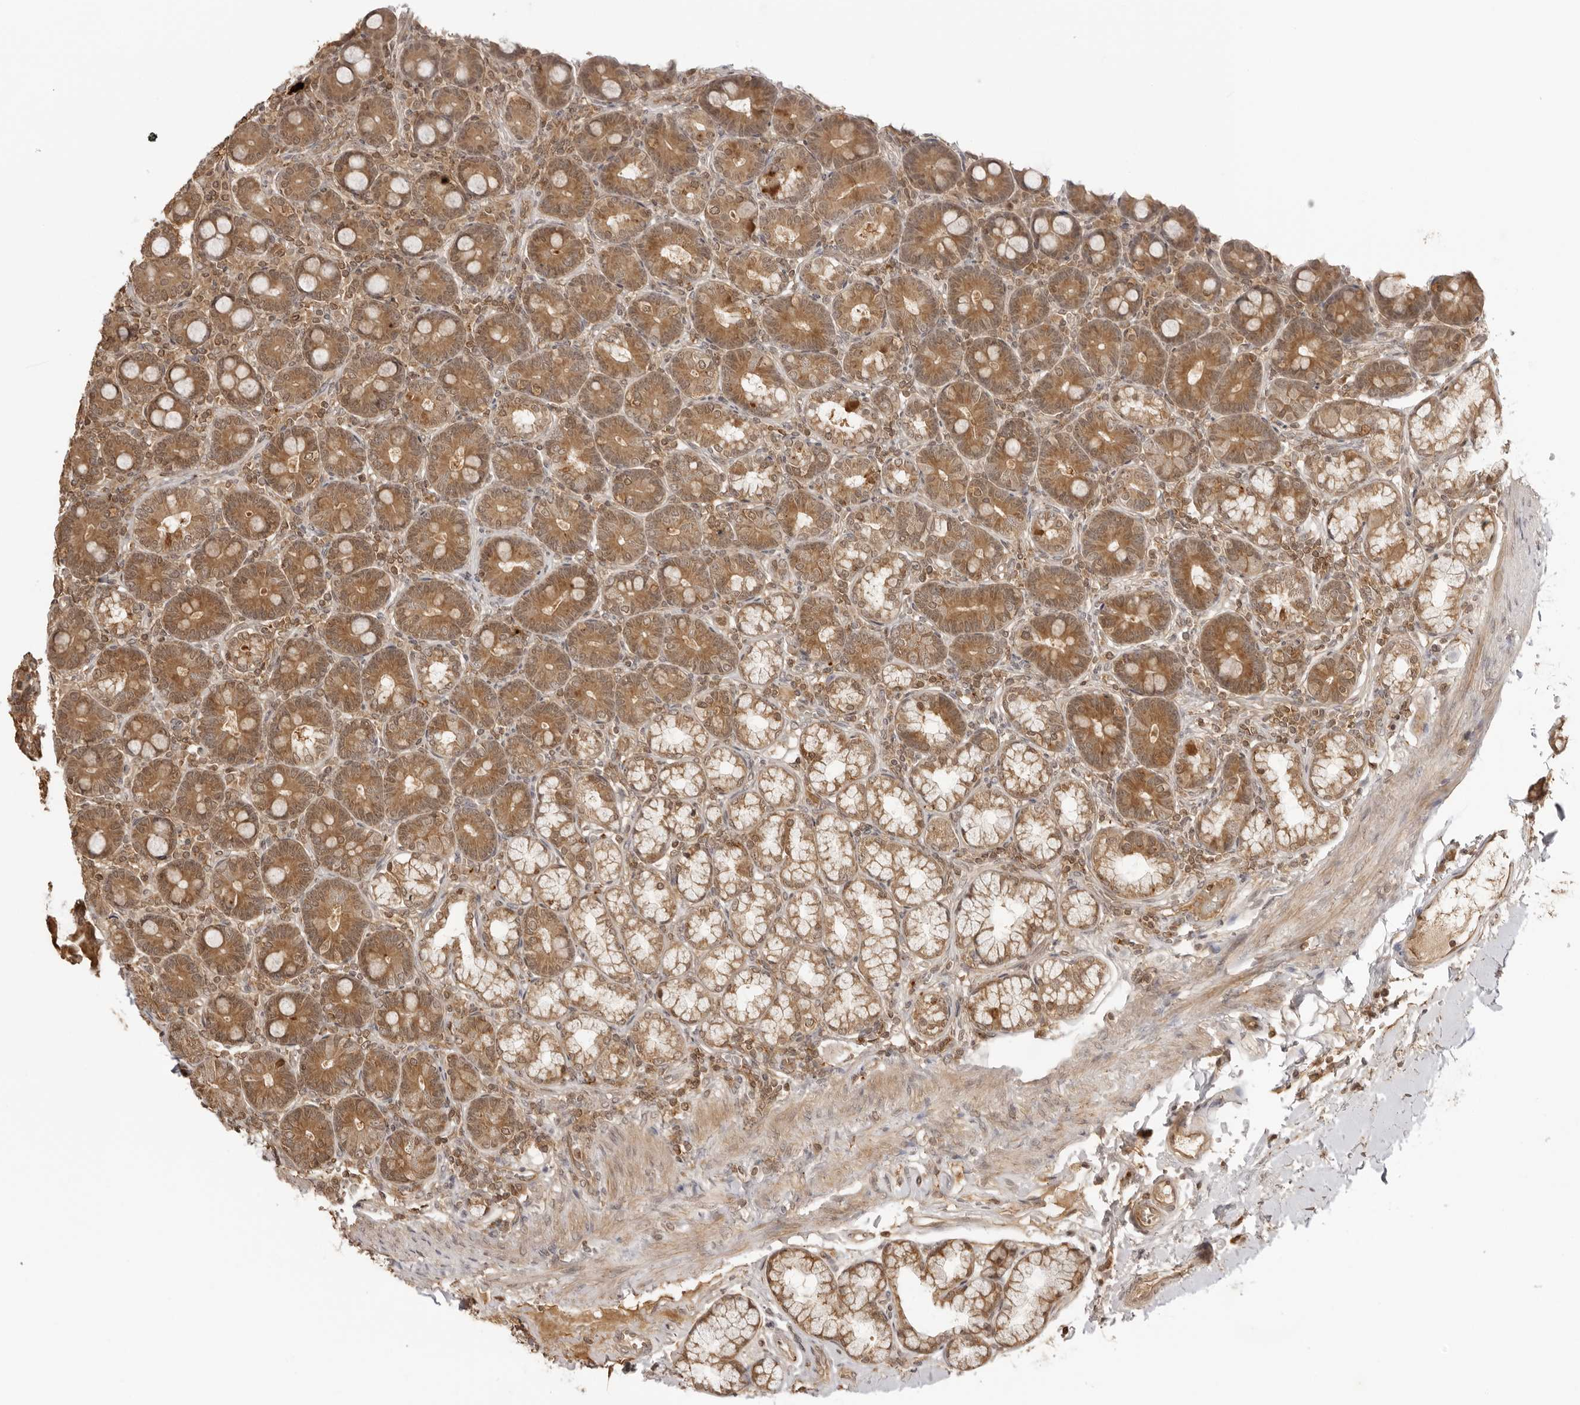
{"staining": {"intensity": "strong", "quantity": ">75%", "location": "cytoplasmic/membranous"}, "tissue": "duodenum", "cell_type": "Glandular cells", "image_type": "normal", "snomed": [{"axis": "morphology", "description": "Normal tissue, NOS"}, {"axis": "topography", "description": "Duodenum"}], "caption": "IHC of normal human duodenum exhibits high levels of strong cytoplasmic/membranous expression in about >75% of glandular cells. (IHC, brightfield microscopy, high magnification).", "gene": "IKBKE", "patient": {"sex": "male", "age": 50}}